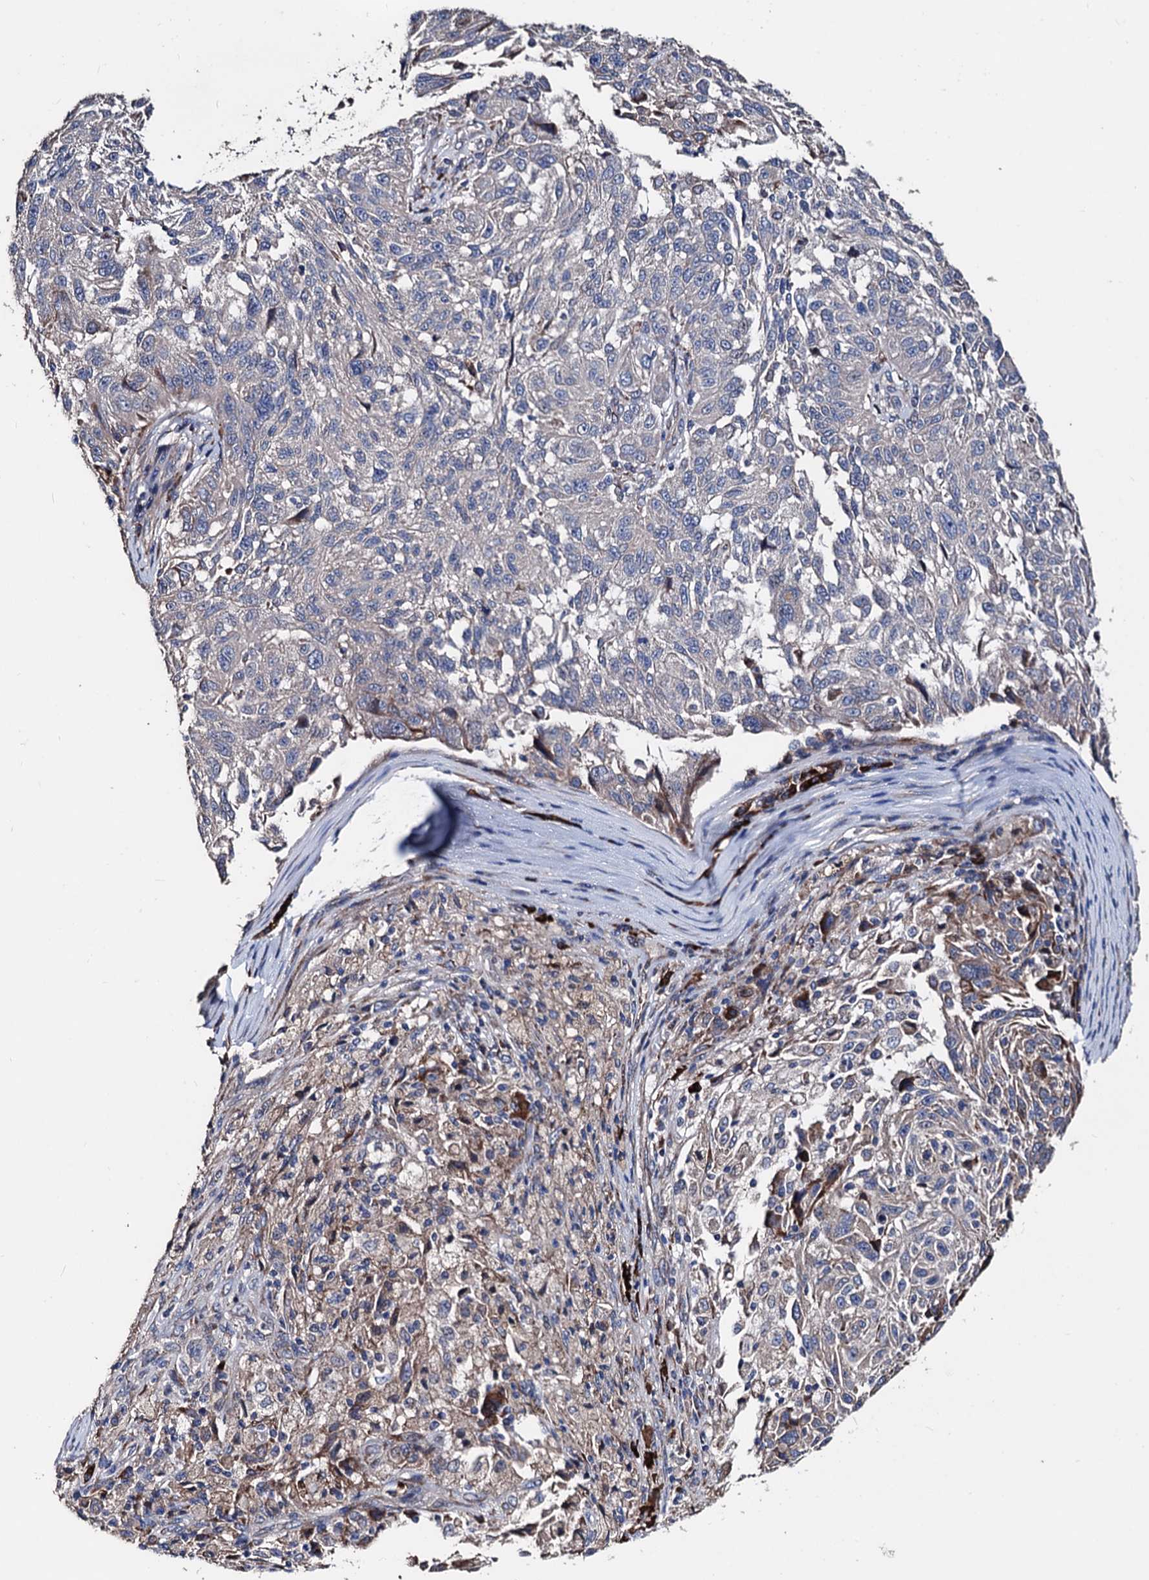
{"staining": {"intensity": "weak", "quantity": "<25%", "location": "cytoplasmic/membranous"}, "tissue": "melanoma", "cell_type": "Tumor cells", "image_type": "cancer", "snomed": [{"axis": "morphology", "description": "Malignant melanoma, NOS"}, {"axis": "topography", "description": "Skin"}], "caption": "This is a image of immunohistochemistry staining of malignant melanoma, which shows no staining in tumor cells. (Brightfield microscopy of DAB (3,3'-diaminobenzidine) immunohistochemistry (IHC) at high magnification).", "gene": "AKAP11", "patient": {"sex": "male", "age": 53}}